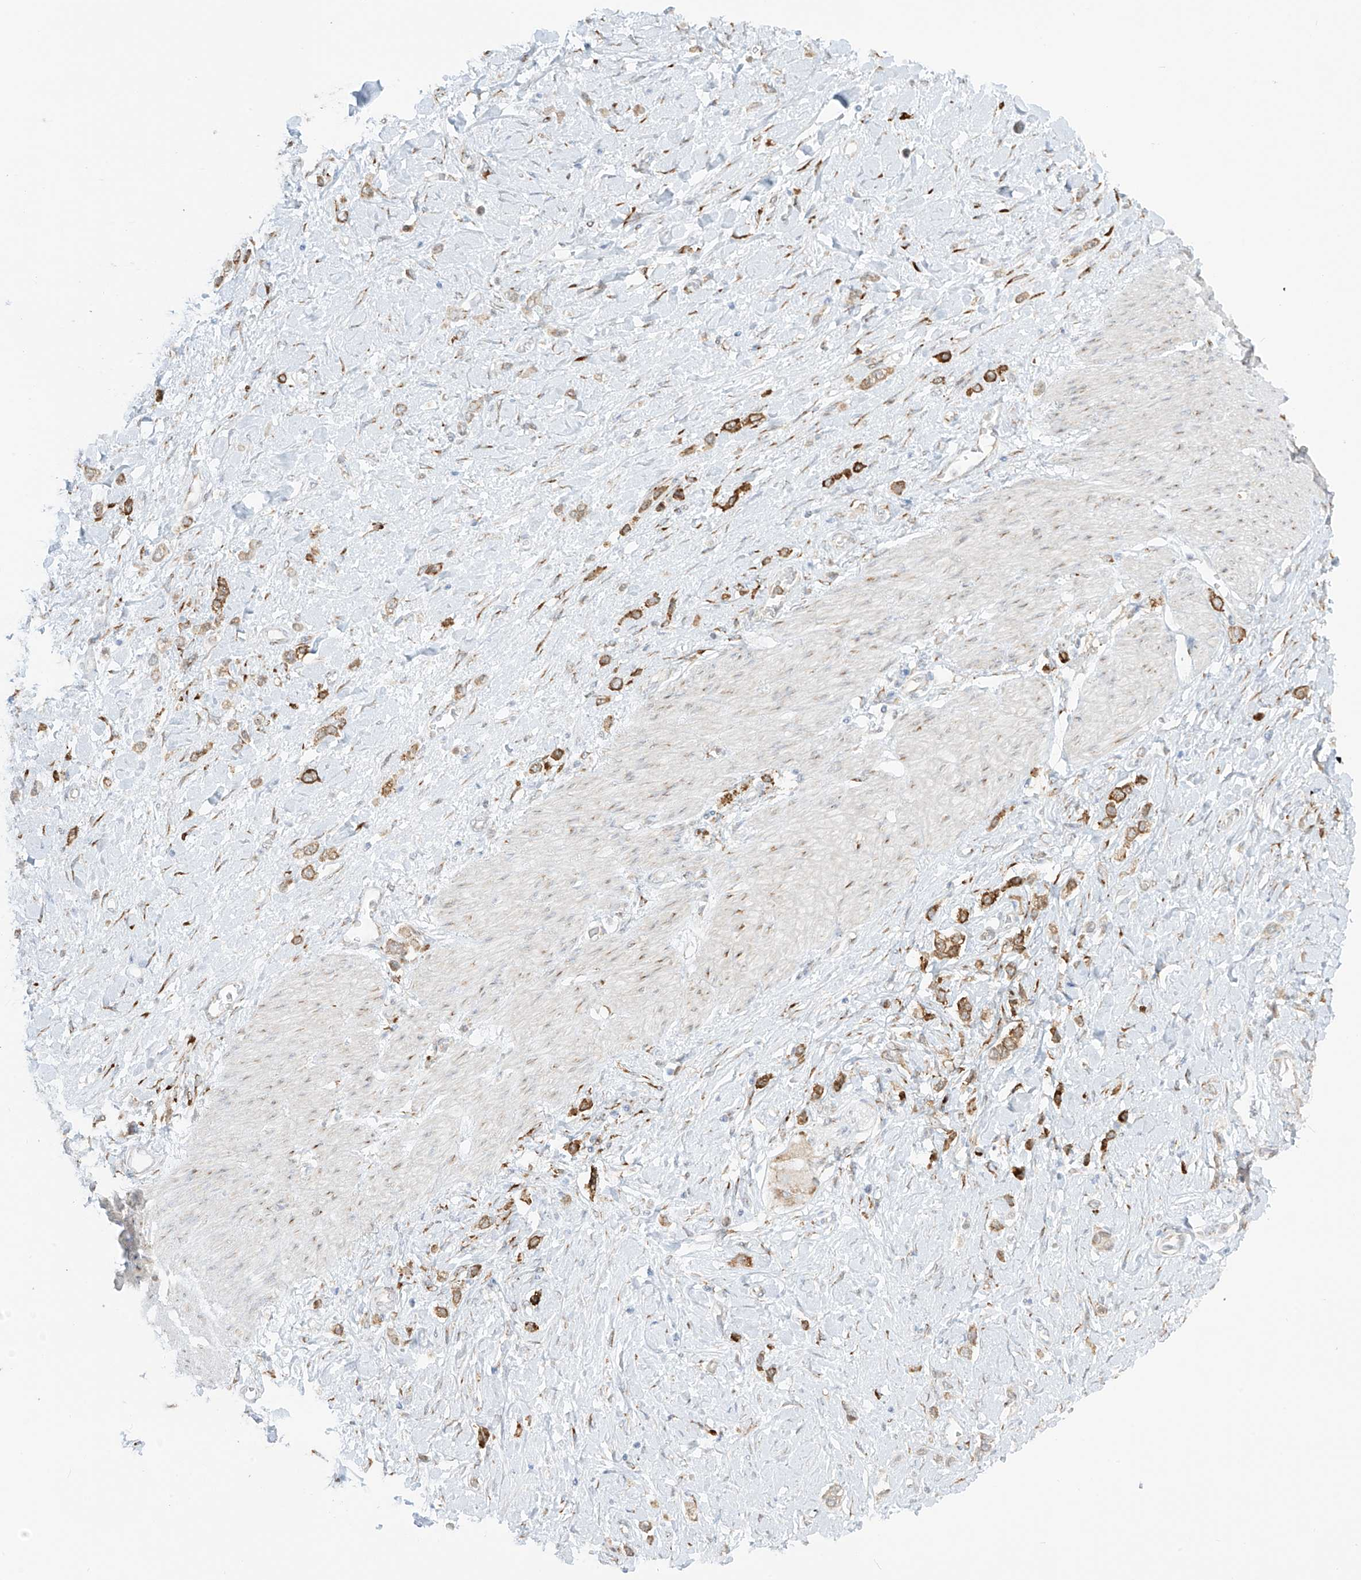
{"staining": {"intensity": "strong", "quantity": ">75%", "location": "cytoplasmic/membranous"}, "tissue": "stomach cancer", "cell_type": "Tumor cells", "image_type": "cancer", "snomed": [{"axis": "morphology", "description": "Normal tissue, NOS"}, {"axis": "morphology", "description": "Adenocarcinoma, NOS"}, {"axis": "topography", "description": "Stomach, upper"}, {"axis": "topography", "description": "Stomach"}], "caption": "Tumor cells show high levels of strong cytoplasmic/membranous expression in about >75% of cells in human stomach adenocarcinoma. The staining was performed using DAB (3,3'-diaminobenzidine), with brown indicating positive protein expression. Nuclei are stained blue with hematoxylin.", "gene": "LRRC59", "patient": {"sex": "female", "age": 65}}